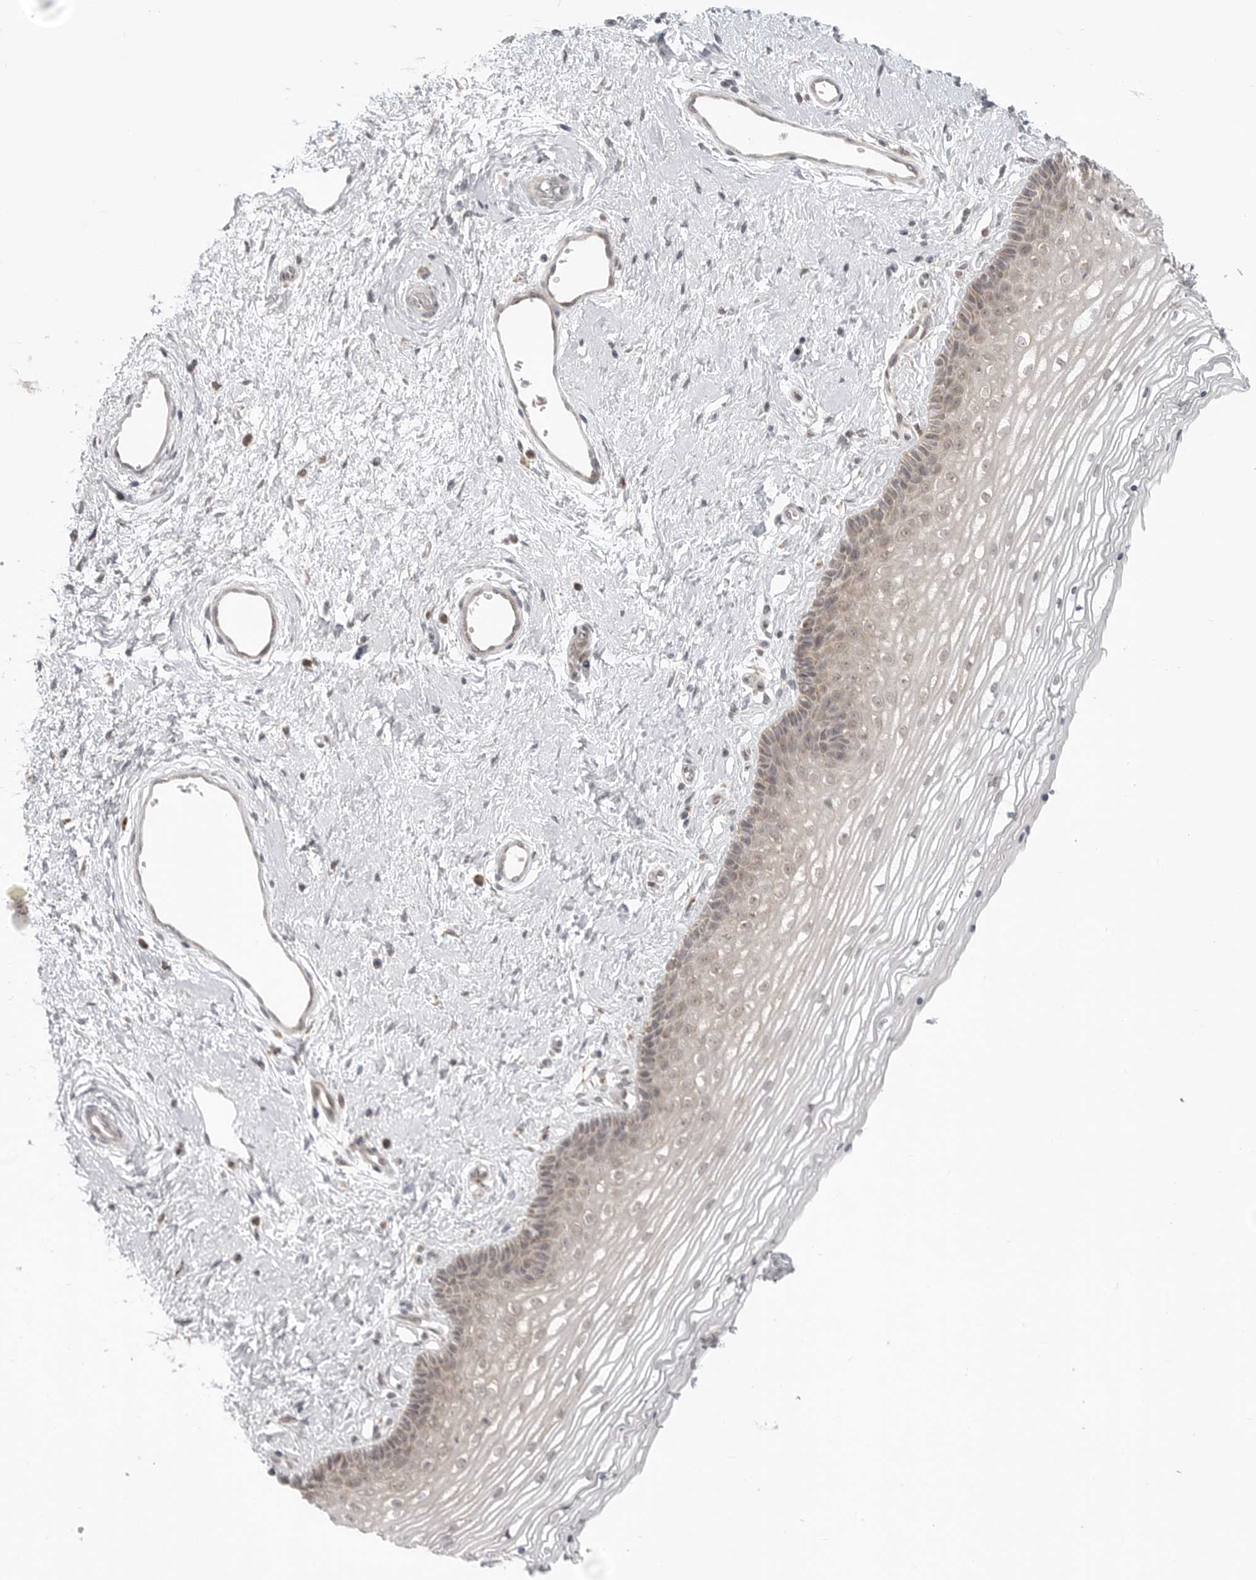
{"staining": {"intensity": "weak", "quantity": "25%-75%", "location": "cytoplasmic/membranous,nuclear"}, "tissue": "vagina", "cell_type": "Squamous epithelial cells", "image_type": "normal", "snomed": [{"axis": "morphology", "description": "Normal tissue, NOS"}, {"axis": "topography", "description": "Vagina"}], "caption": "Weak cytoplasmic/membranous,nuclear protein staining is present in about 25%-75% of squamous epithelial cells in vagina.", "gene": "KALRN", "patient": {"sex": "female", "age": 46}}